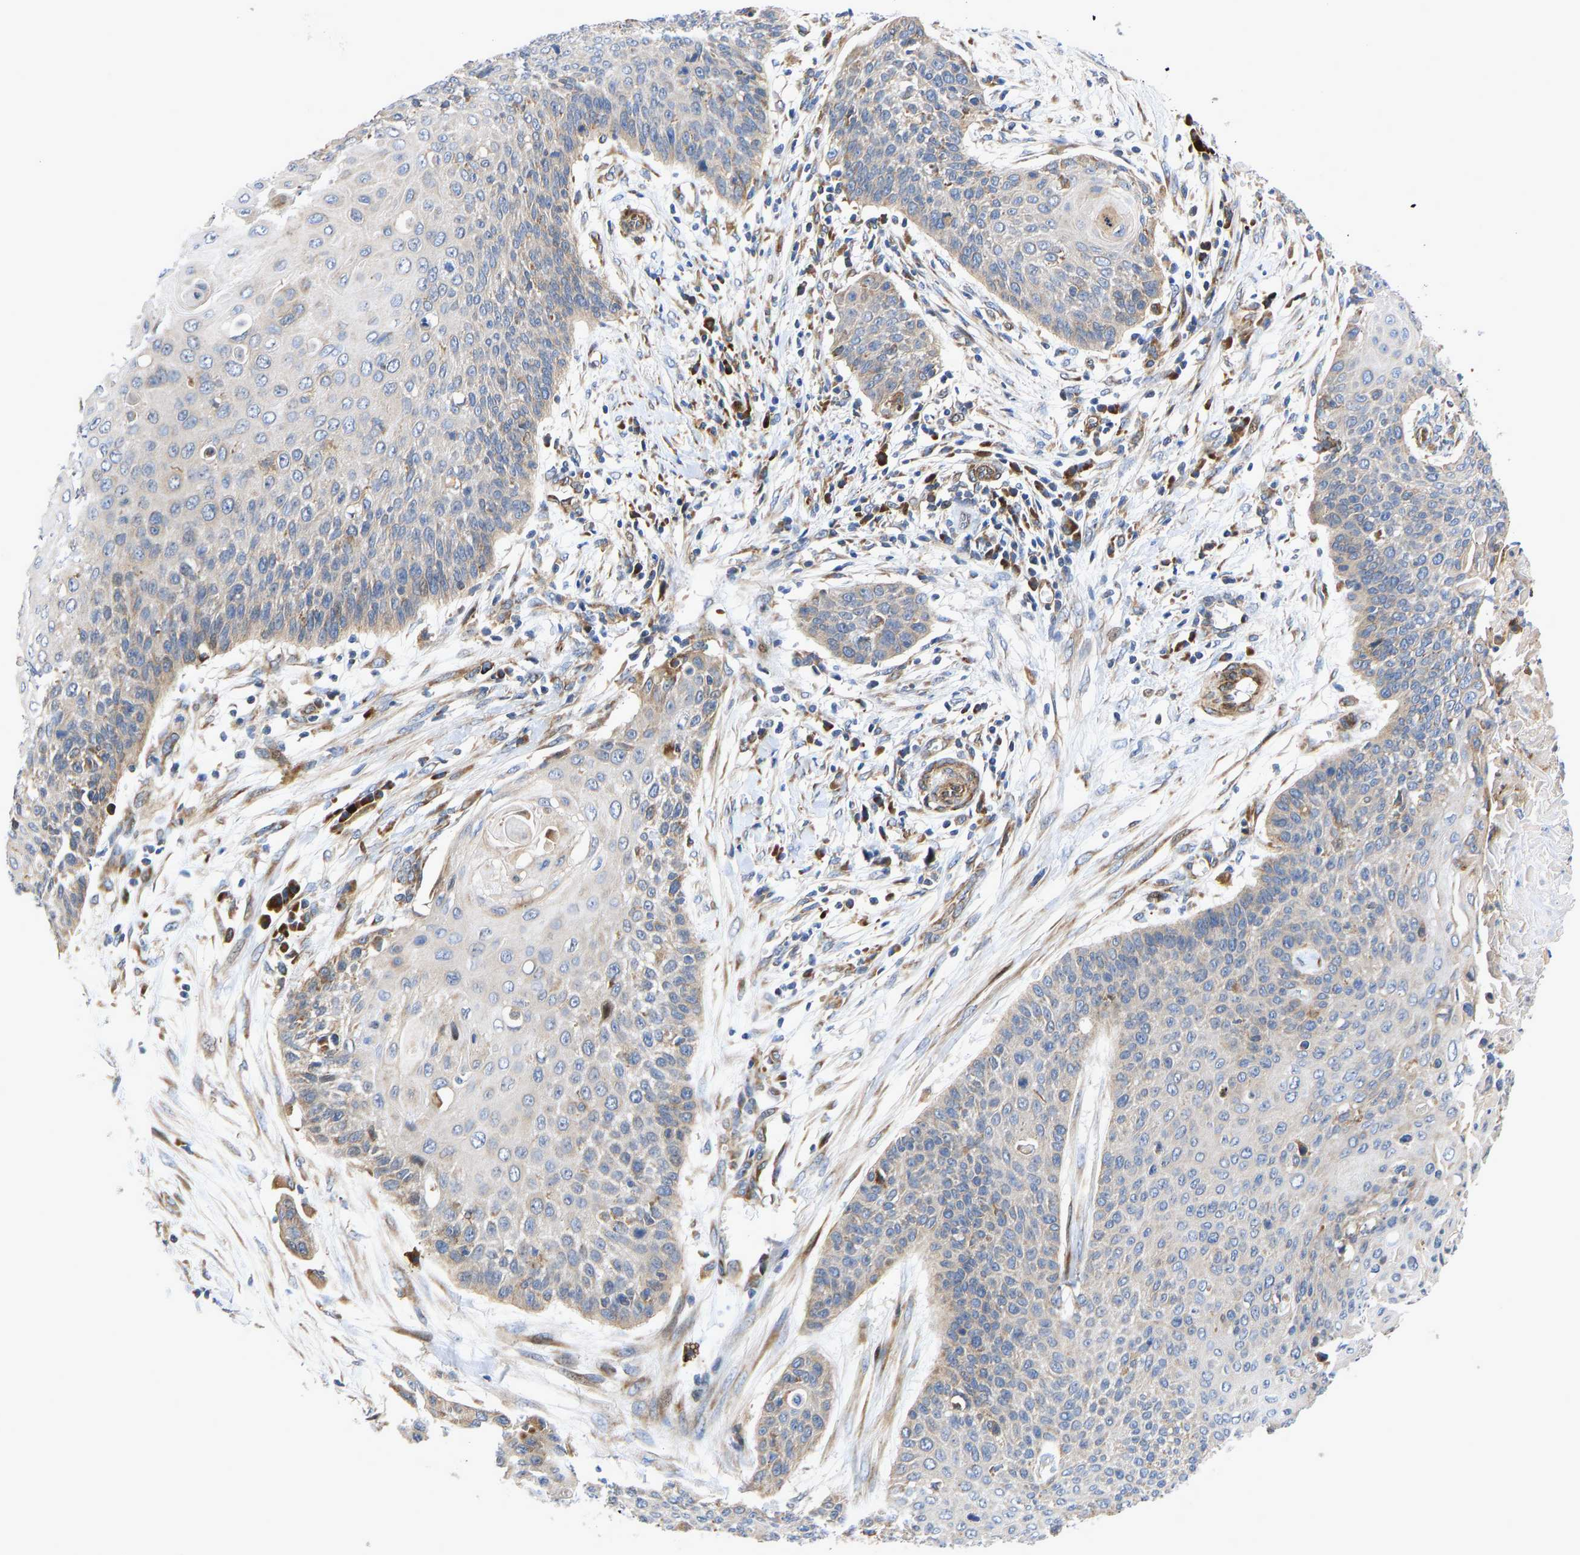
{"staining": {"intensity": "weak", "quantity": "<25%", "location": "cytoplasmic/membranous"}, "tissue": "cervical cancer", "cell_type": "Tumor cells", "image_type": "cancer", "snomed": [{"axis": "morphology", "description": "Squamous cell carcinoma, NOS"}, {"axis": "topography", "description": "Cervix"}], "caption": "High magnification brightfield microscopy of cervical cancer stained with DAB (3,3'-diaminobenzidine) (brown) and counterstained with hematoxylin (blue): tumor cells show no significant positivity.", "gene": "TMEM38B", "patient": {"sex": "female", "age": 39}}